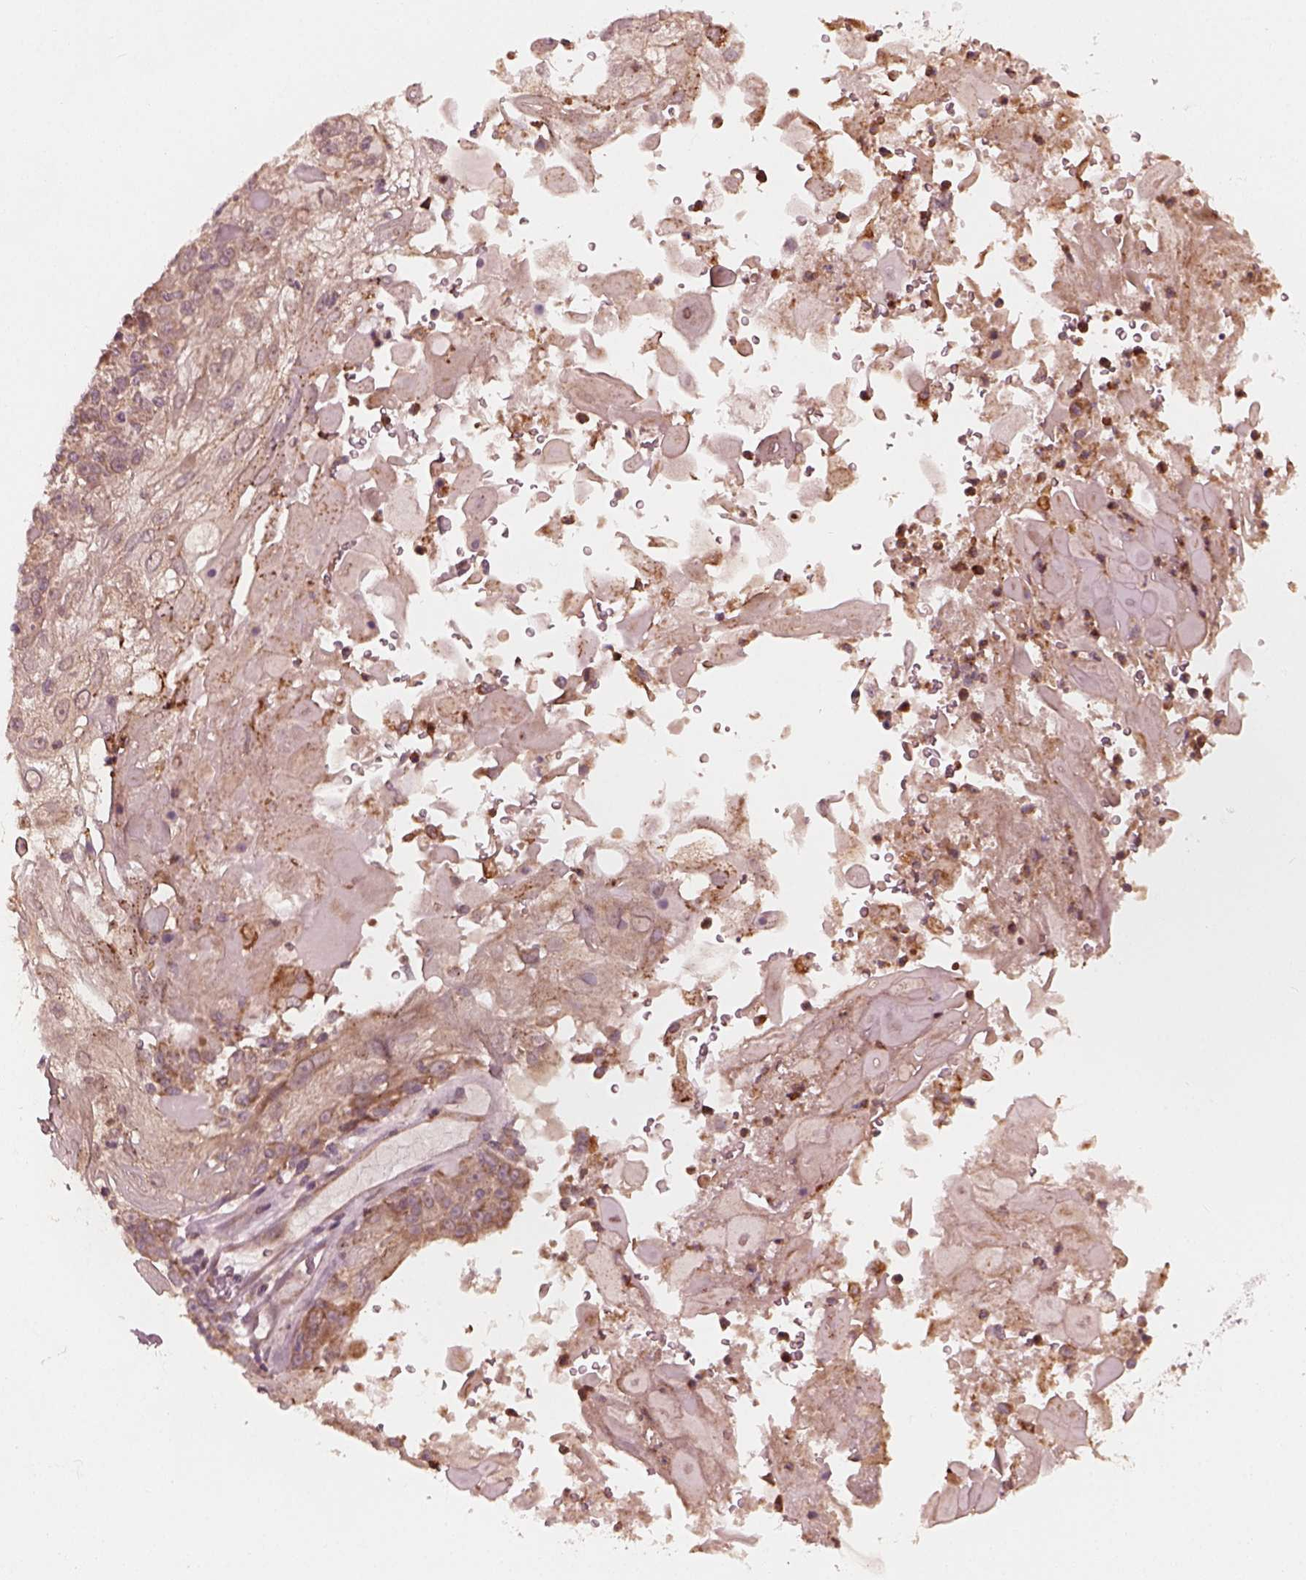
{"staining": {"intensity": "moderate", "quantity": "<25%", "location": "cytoplasmic/membranous"}, "tissue": "skin cancer", "cell_type": "Tumor cells", "image_type": "cancer", "snomed": [{"axis": "morphology", "description": "Normal tissue, NOS"}, {"axis": "morphology", "description": "Squamous cell carcinoma, NOS"}, {"axis": "topography", "description": "Skin"}], "caption": "Immunohistochemical staining of squamous cell carcinoma (skin) exhibits low levels of moderate cytoplasmic/membranous protein positivity in about <25% of tumor cells. The protein is shown in brown color, while the nuclei are stained blue.", "gene": "FAF2", "patient": {"sex": "female", "age": 83}}